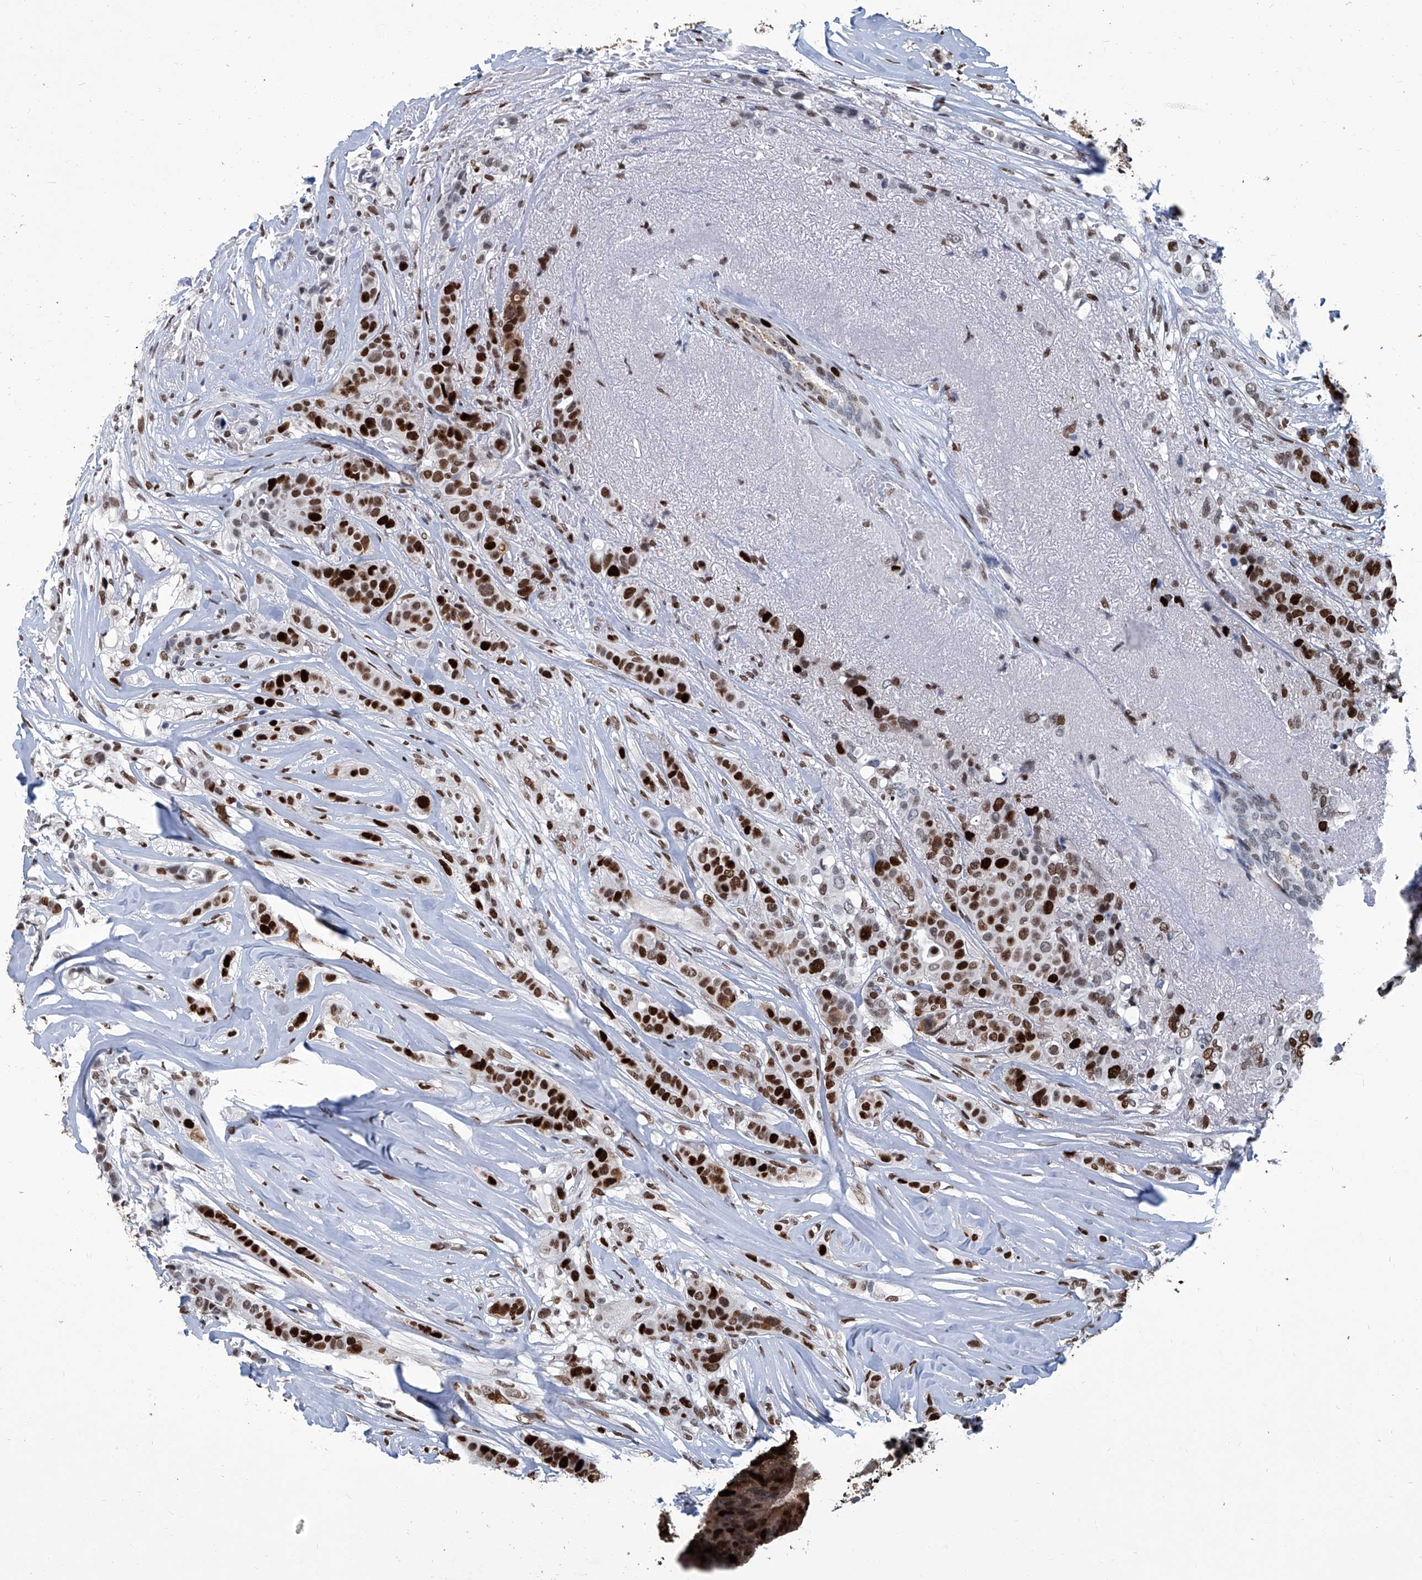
{"staining": {"intensity": "strong", "quantity": ">75%", "location": "nuclear"}, "tissue": "breast cancer", "cell_type": "Tumor cells", "image_type": "cancer", "snomed": [{"axis": "morphology", "description": "Lobular carcinoma"}, {"axis": "topography", "description": "Breast"}], "caption": "Tumor cells demonstrate strong nuclear staining in about >75% of cells in breast lobular carcinoma.", "gene": "PCNA", "patient": {"sex": "female", "age": 51}}